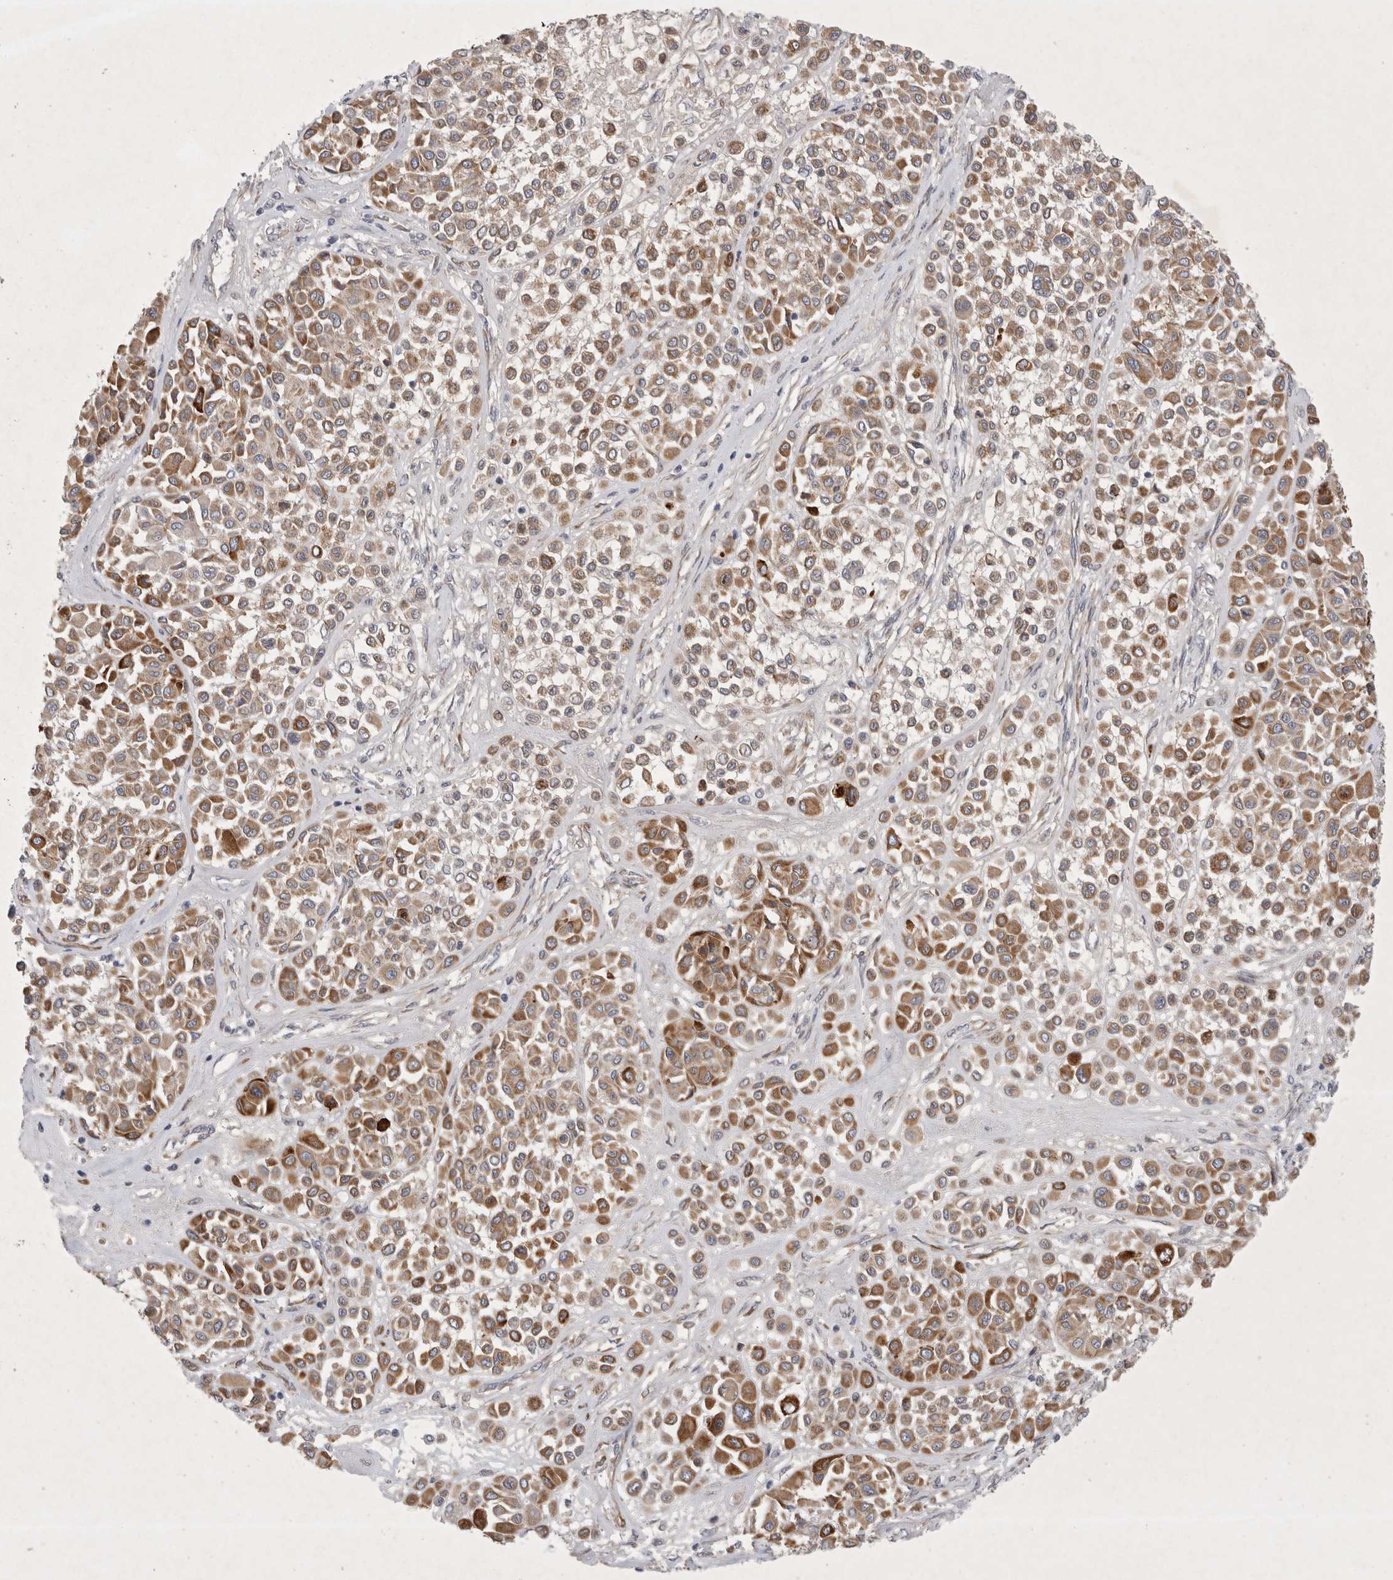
{"staining": {"intensity": "moderate", "quantity": ">75%", "location": "cytoplasmic/membranous"}, "tissue": "melanoma", "cell_type": "Tumor cells", "image_type": "cancer", "snomed": [{"axis": "morphology", "description": "Malignant melanoma, Metastatic site"}, {"axis": "topography", "description": "Soft tissue"}], "caption": "Immunohistochemical staining of human malignant melanoma (metastatic site) reveals moderate cytoplasmic/membranous protein staining in approximately >75% of tumor cells.", "gene": "BZW2", "patient": {"sex": "male", "age": 41}}